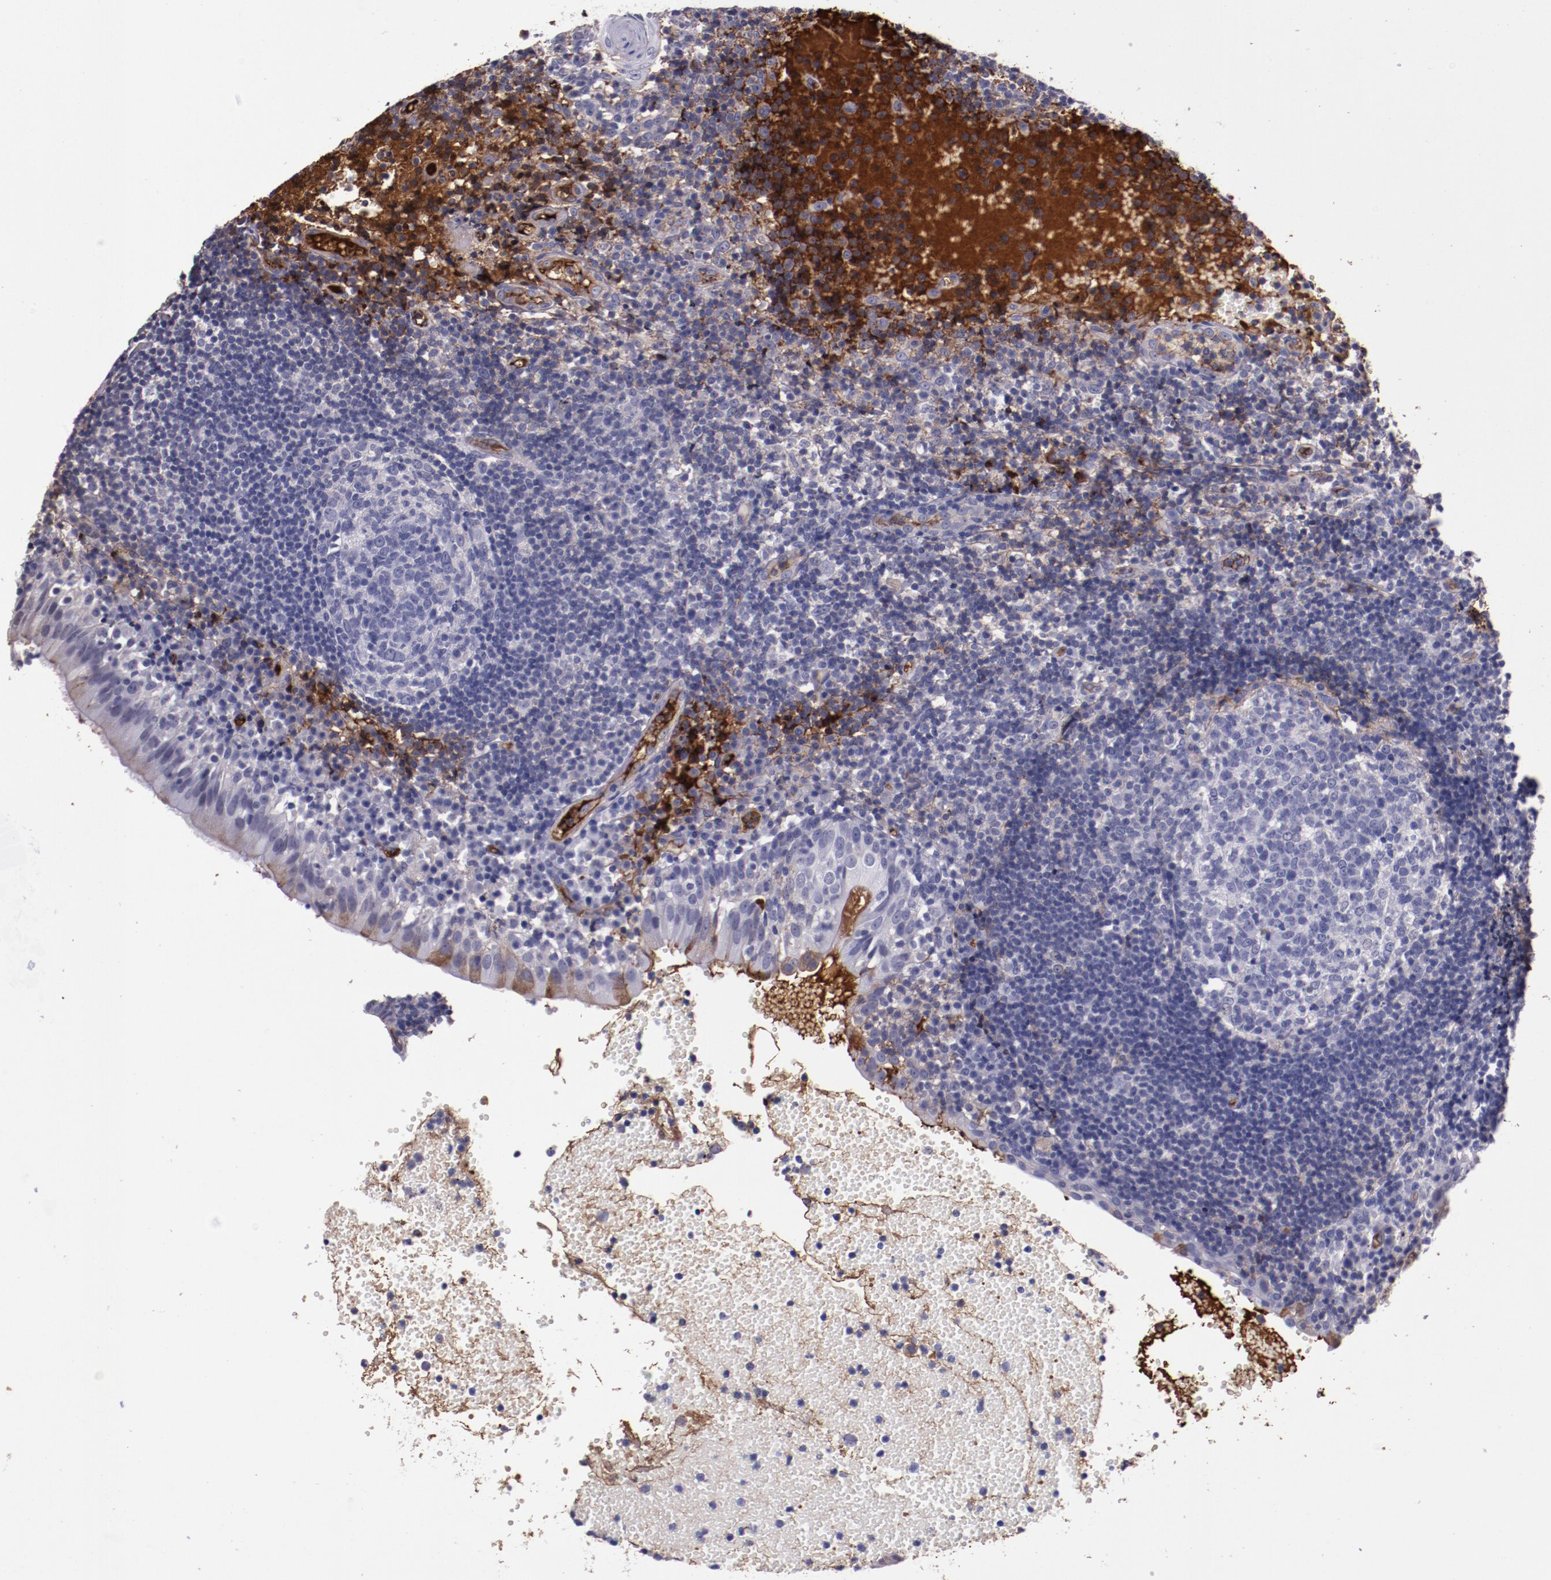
{"staining": {"intensity": "negative", "quantity": "none", "location": "none"}, "tissue": "tonsil", "cell_type": "Germinal center cells", "image_type": "normal", "snomed": [{"axis": "morphology", "description": "Normal tissue, NOS"}, {"axis": "topography", "description": "Tonsil"}], "caption": "High power microscopy photomicrograph of an immunohistochemistry (IHC) histopathology image of normal tonsil, revealing no significant positivity in germinal center cells.", "gene": "A2M", "patient": {"sex": "female", "age": 40}}